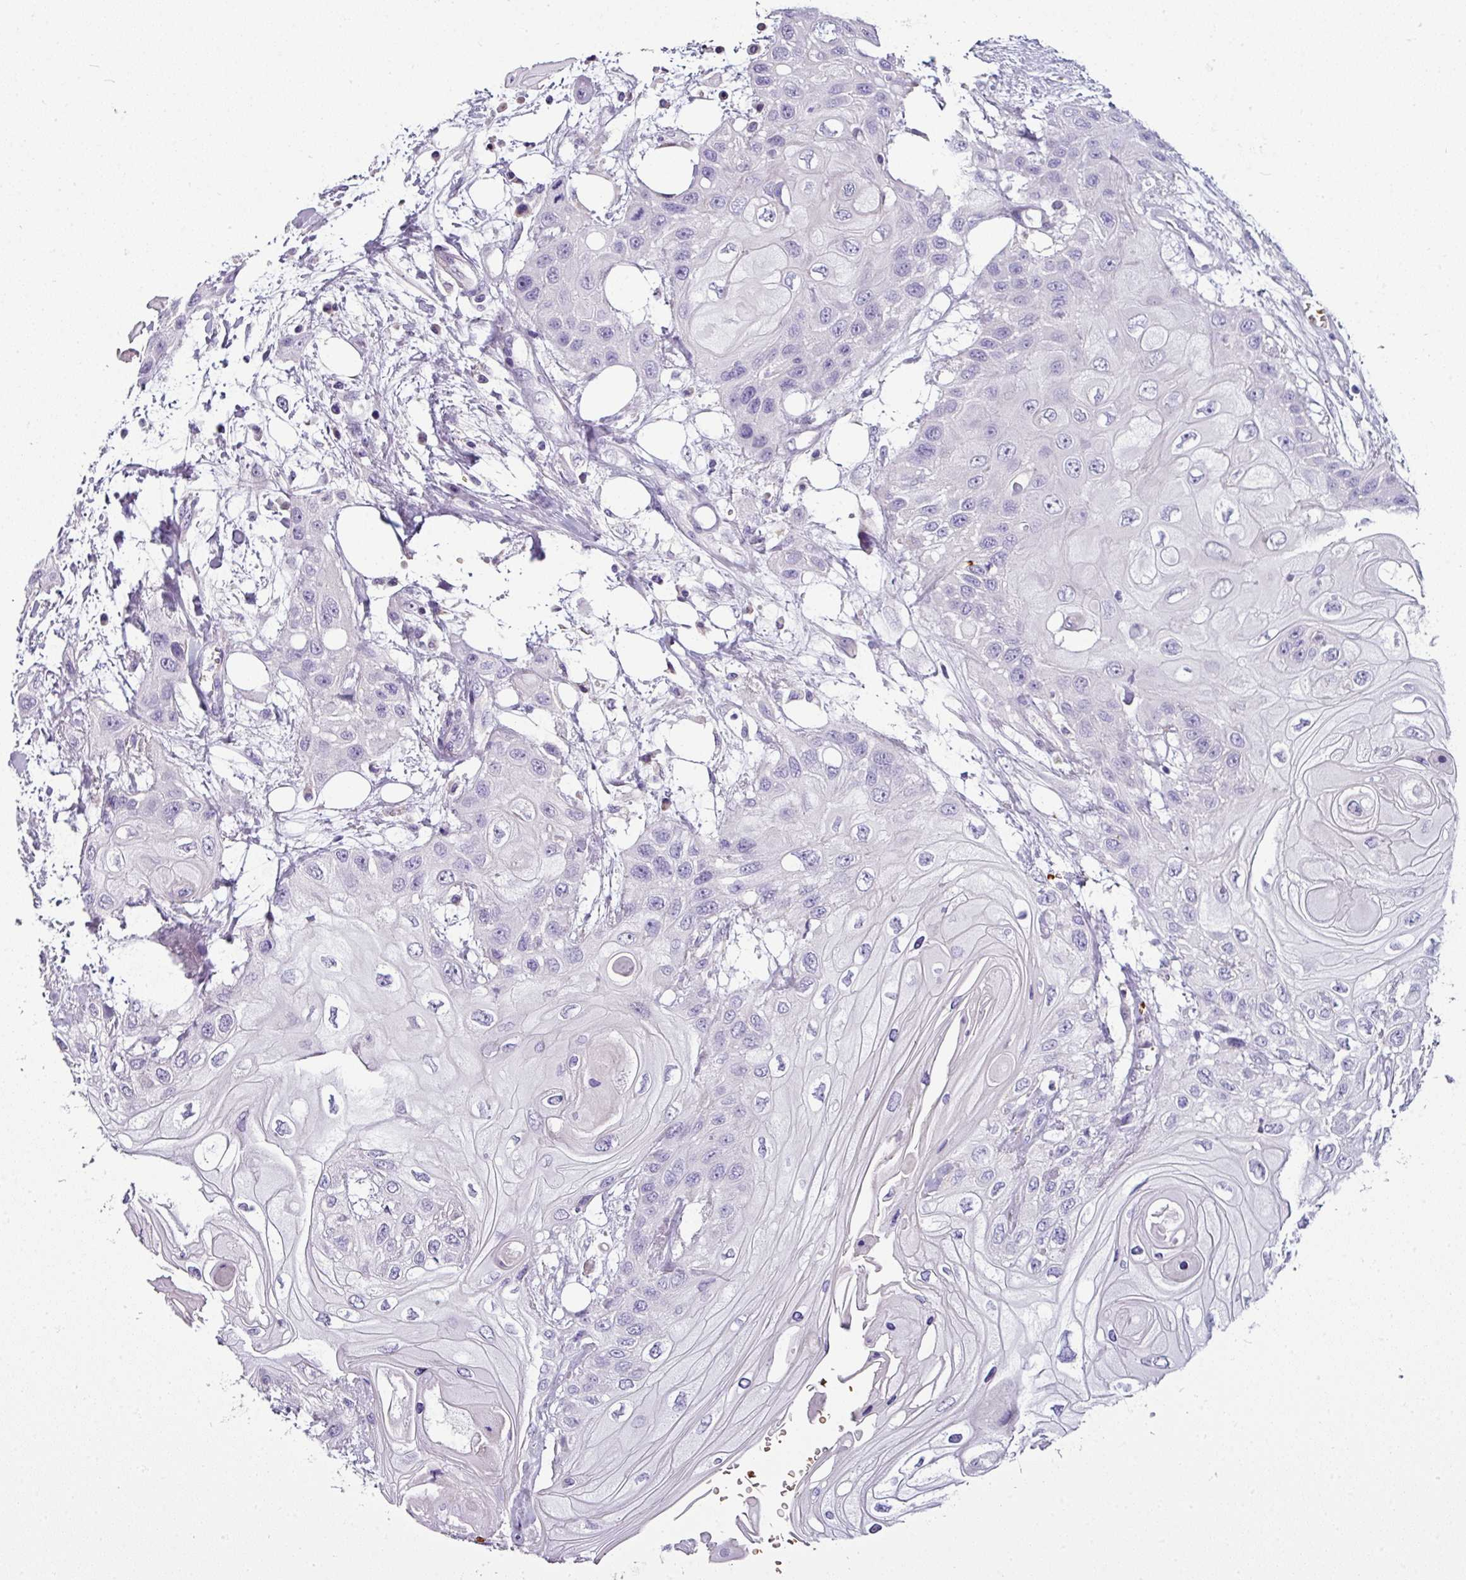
{"staining": {"intensity": "negative", "quantity": "none", "location": "none"}, "tissue": "head and neck cancer", "cell_type": "Tumor cells", "image_type": "cancer", "snomed": [{"axis": "morphology", "description": "Squamous cell carcinoma, NOS"}, {"axis": "topography", "description": "Head-Neck"}], "caption": "Immunohistochemistry (IHC) photomicrograph of human head and neck squamous cell carcinoma stained for a protein (brown), which displays no positivity in tumor cells.", "gene": "NAPSA", "patient": {"sex": "female", "age": 43}}